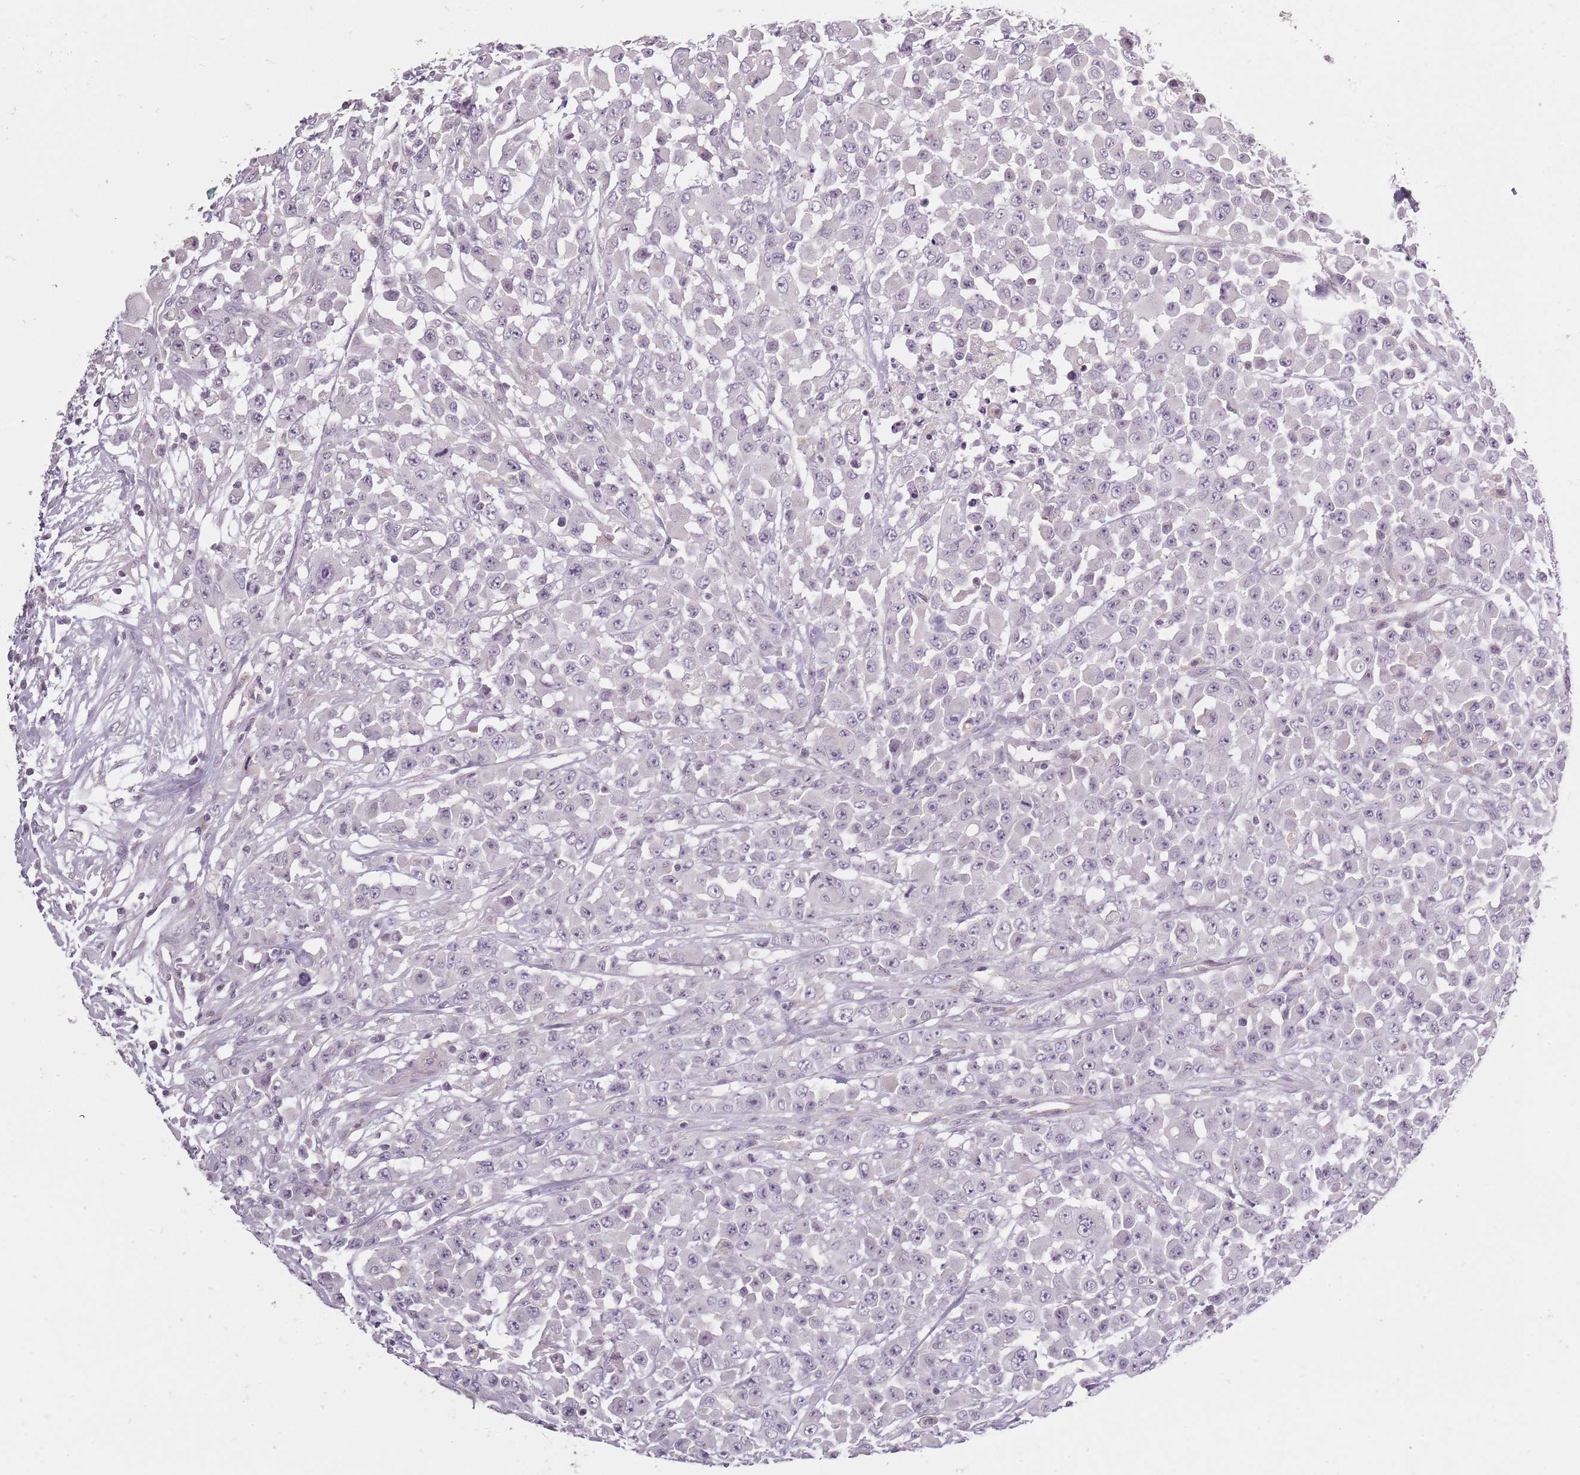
{"staining": {"intensity": "negative", "quantity": "none", "location": "none"}, "tissue": "colorectal cancer", "cell_type": "Tumor cells", "image_type": "cancer", "snomed": [{"axis": "morphology", "description": "Adenocarcinoma, NOS"}, {"axis": "topography", "description": "Colon"}], "caption": "Protein analysis of colorectal adenocarcinoma displays no significant staining in tumor cells.", "gene": "SYNGR3", "patient": {"sex": "male", "age": 51}}